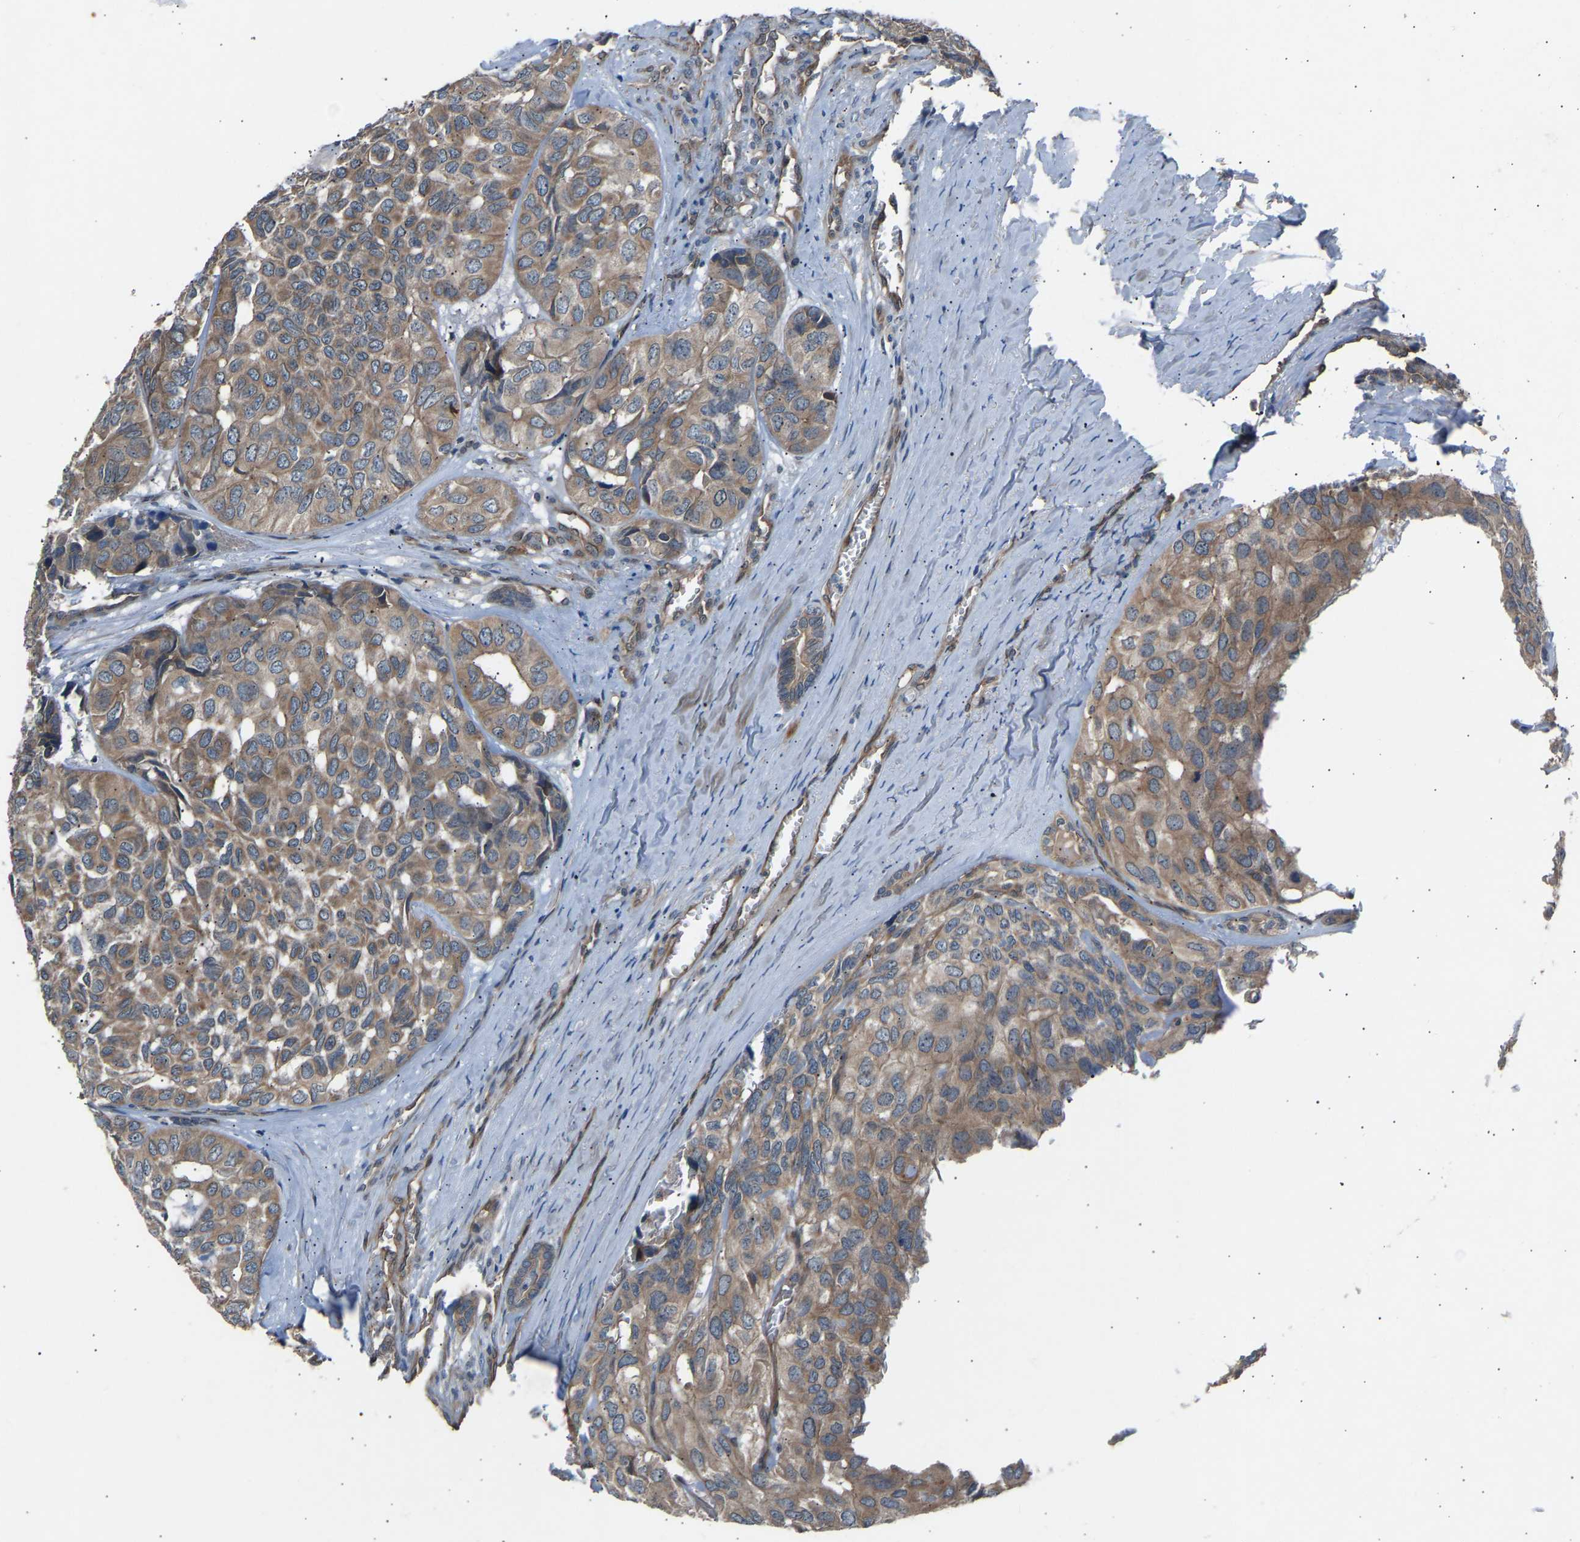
{"staining": {"intensity": "weak", "quantity": ">75%", "location": "cytoplasmic/membranous"}, "tissue": "head and neck cancer", "cell_type": "Tumor cells", "image_type": "cancer", "snomed": [{"axis": "morphology", "description": "Adenocarcinoma, NOS"}, {"axis": "topography", "description": "Salivary gland, NOS"}, {"axis": "topography", "description": "Head-Neck"}], "caption": "This is an image of immunohistochemistry staining of adenocarcinoma (head and neck), which shows weak expression in the cytoplasmic/membranous of tumor cells.", "gene": "GAS2L1", "patient": {"sex": "female", "age": 76}}